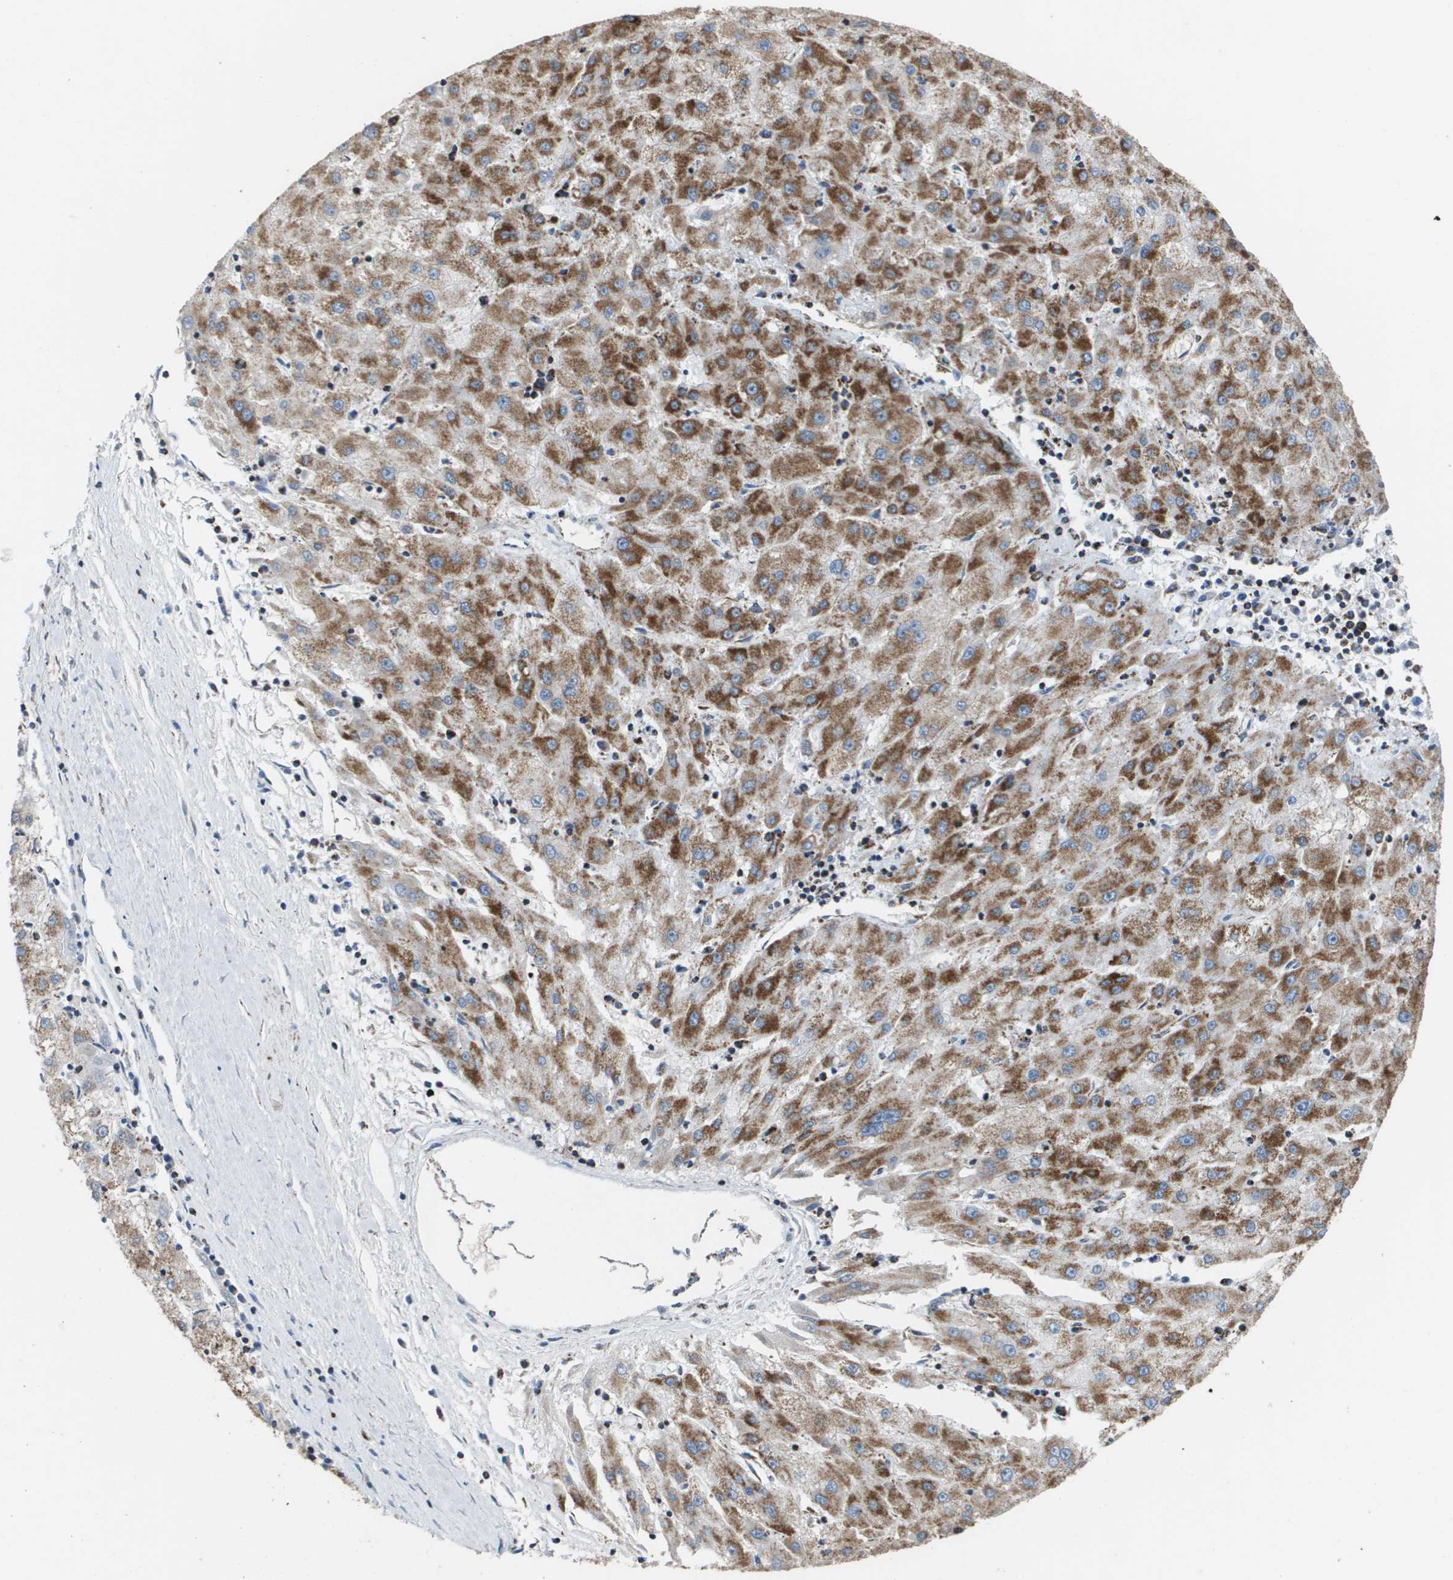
{"staining": {"intensity": "strong", "quantity": ">75%", "location": "cytoplasmic/membranous"}, "tissue": "liver cancer", "cell_type": "Tumor cells", "image_type": "cancer", "snomed": [{"axis": "morphology", "description": "Carcinoma, Hepatocellular, NOS"}, {"axis": "topography", "description": "Liver"}], "caption": "Immunohistochemical staining of human liver cancer displays high levels of strong cytoplasmic/membranous protein expression in about >75% of tumor cells.", "gene": "ATP5F1B", "patient": {"sex": "male", "age": 72}}